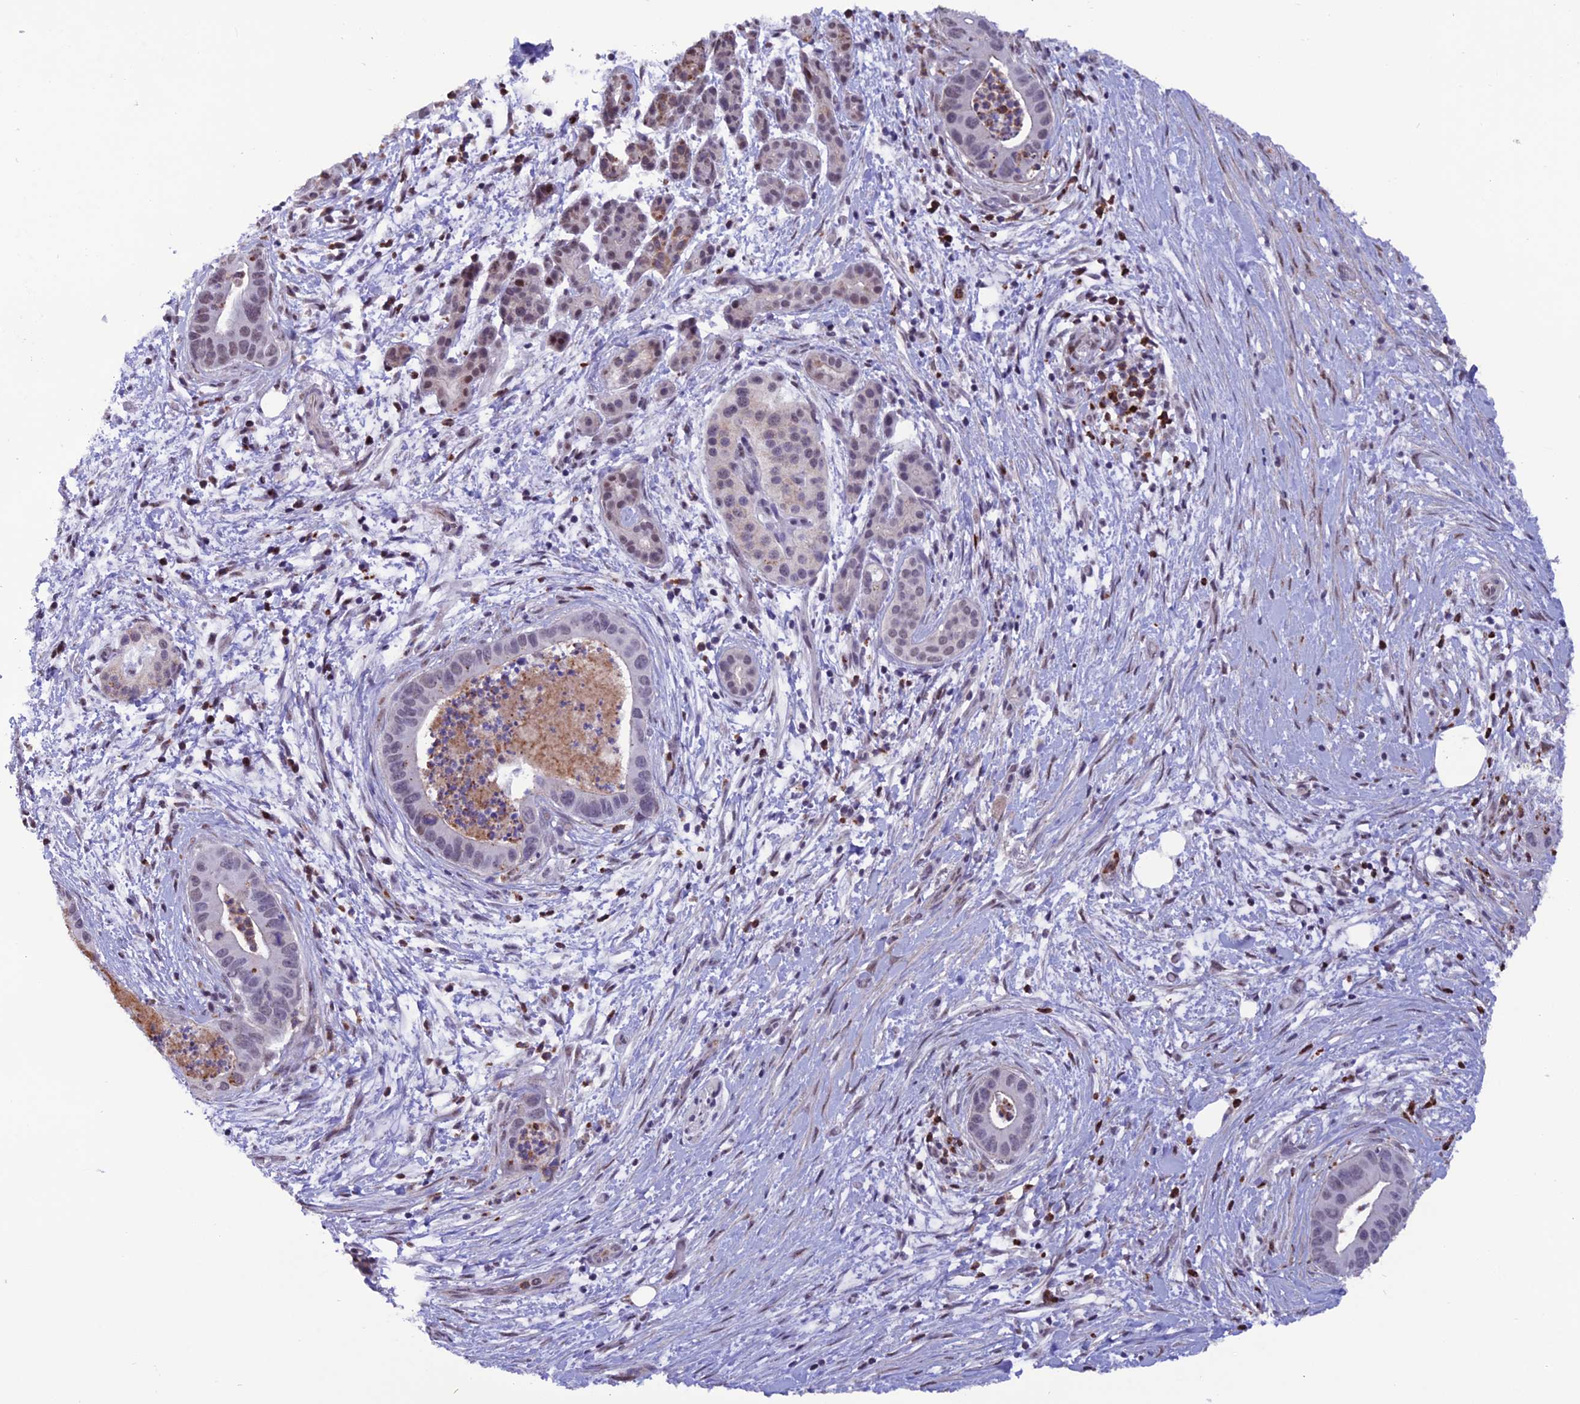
{"staining": {"intensity": "weak", "quantity": "25%-75%", "location": "nuclear"}, "tissue": "pancreatic cancer", "cell_type": "Tumor cells", "image_type": "cancer", "snomed": [{"axis": "morphology", "description": "Adenocarcinoma, NOS"}, {"axis": "topography", "description": "Pancreas"}], "caption": "The immunohistochemical stain shows weak nuclear positivity in tumor cells of pancreatic cancer tissue.", "gene": "COL6A6", "patient": {"sex": "male", "age": 73}}